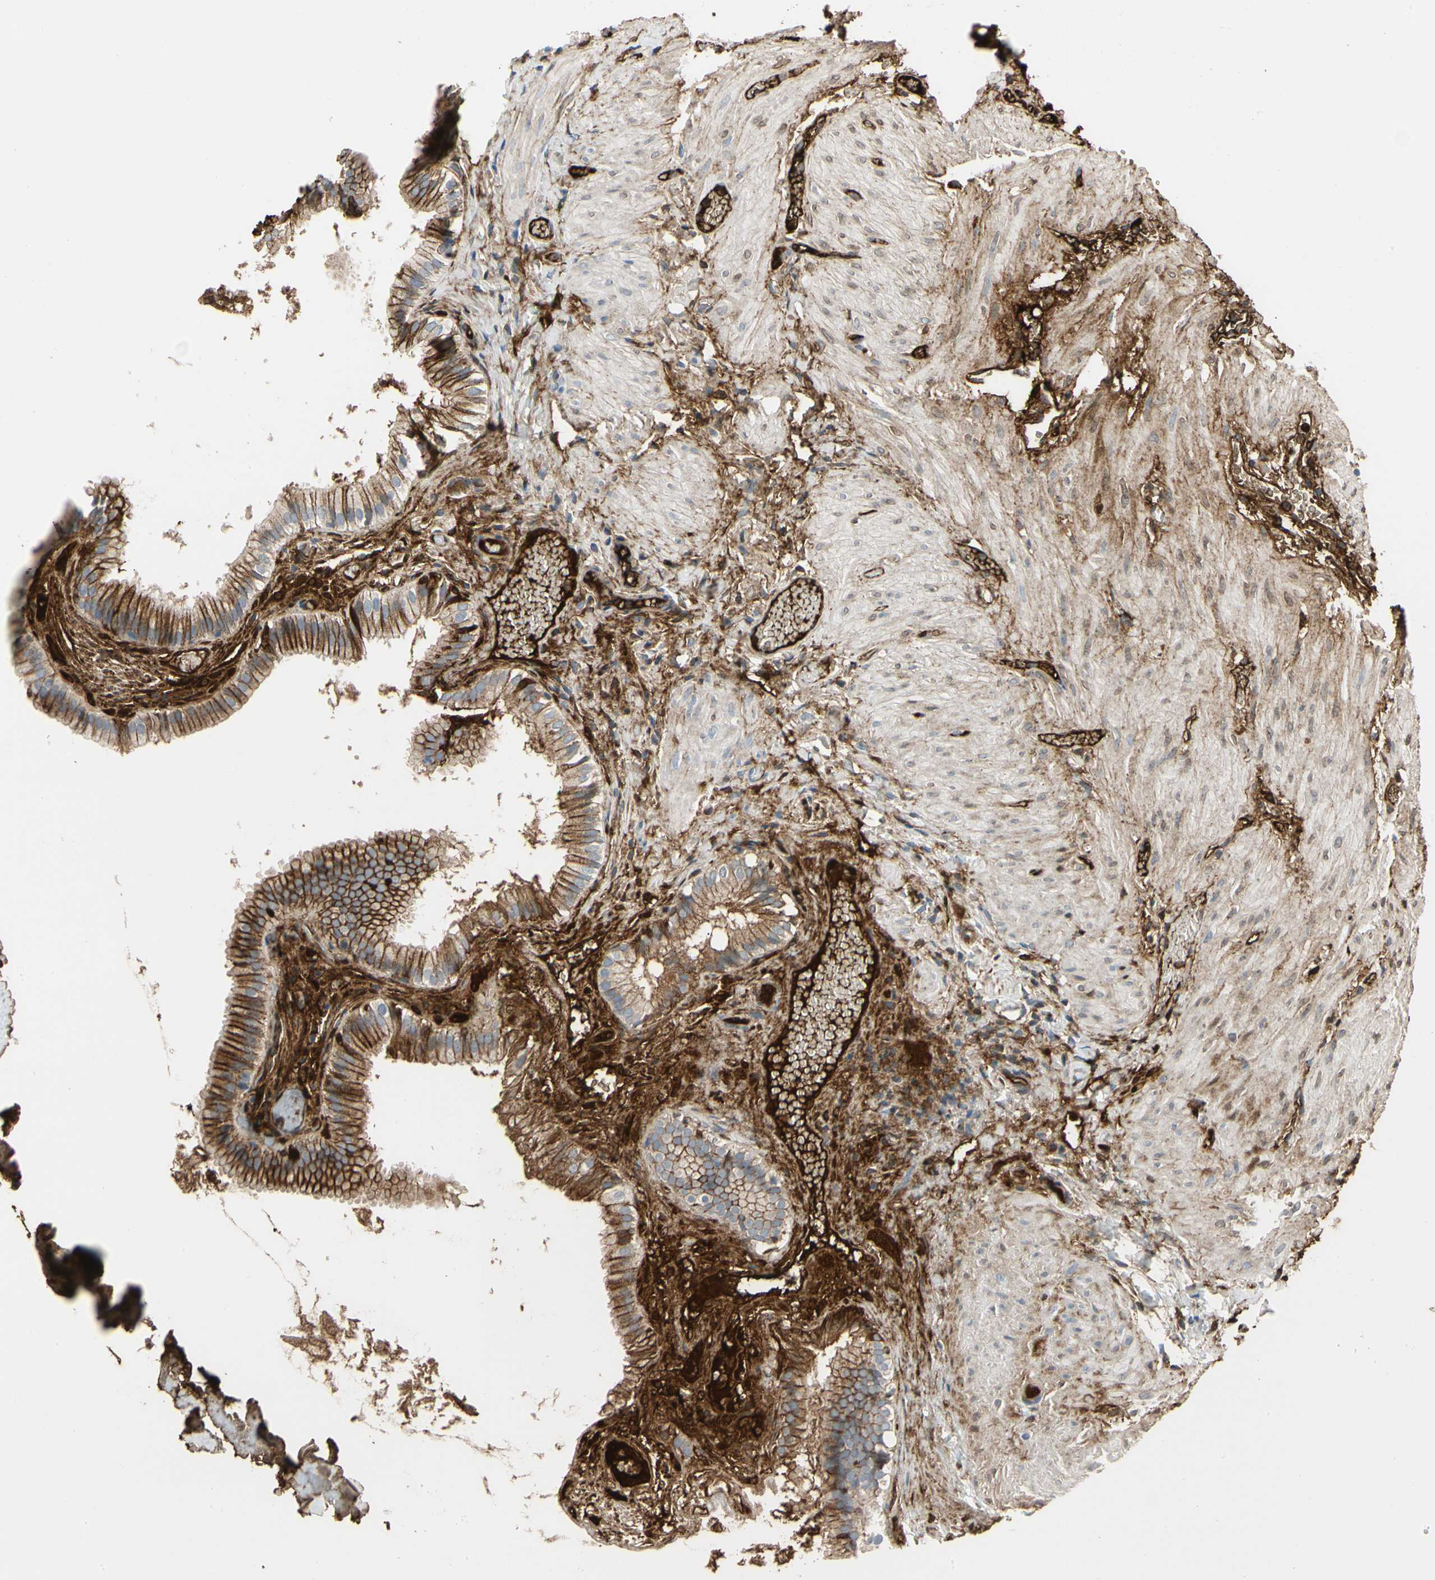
{"staining": {"intensity": "moderate", "quantity": ">75%", "location": "cytoplasmic/membranous"}, "tissue": "gallbladder", "cell_type": "Glandular cells", "image_type": "normal", "snomed": [{"axis": "morphology", "description": "Normal tissue, NOS"}, {"axis": "topography", "description": "Gallbladder"}], "caption": "Gallbladder stained for a protein (brown) exhibits moderate cytoplasmic/membranous positive expression in about >75% of glandular cells.", "gene": "FGB", "patient": {"sex": "female", "age": 26}}